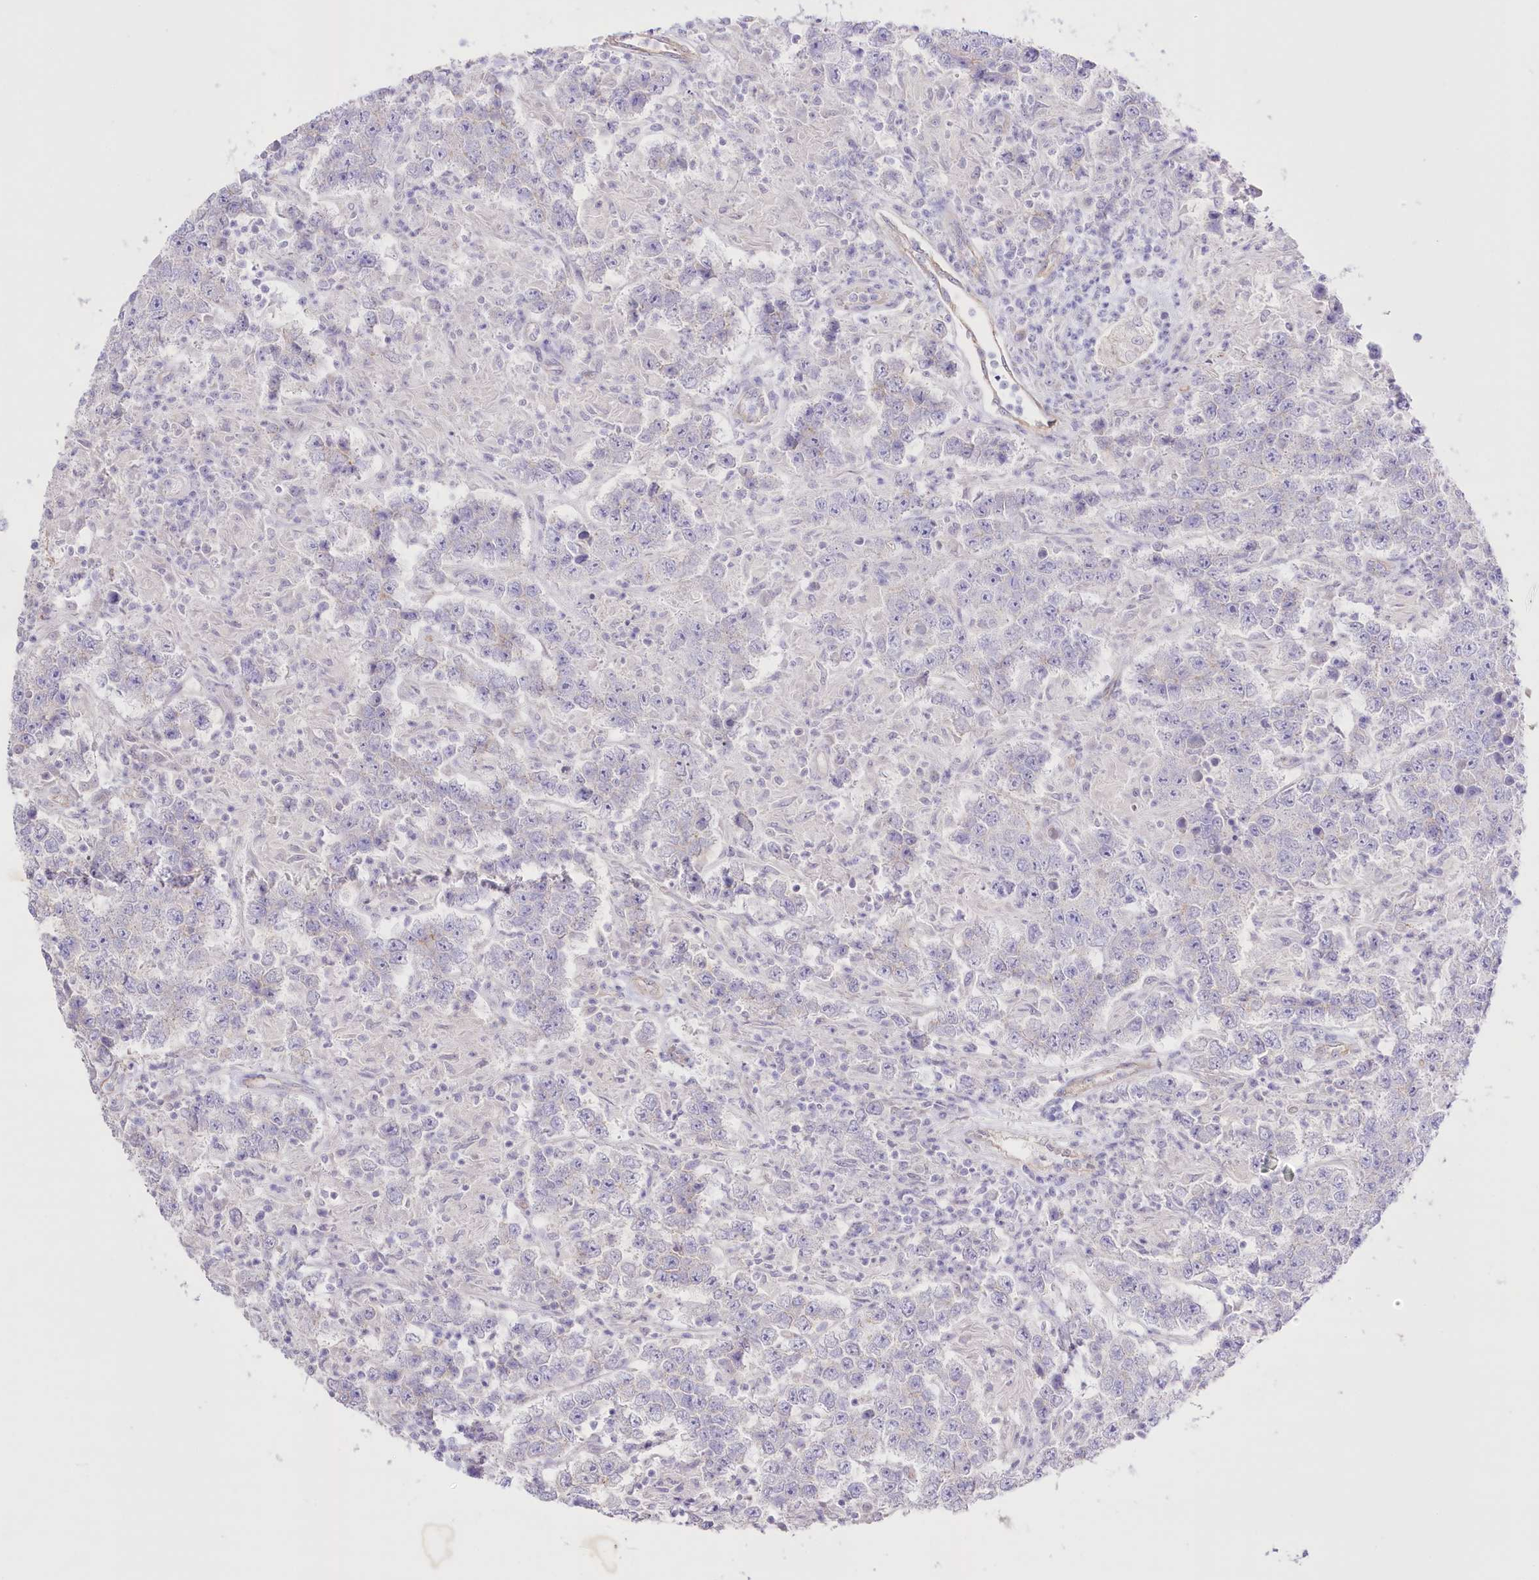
{"staining": {"intensity": "negative", "quantity": "none", "location": "none"}, "tissue": "testis cancer", "cell_type": "Tumor cells", "image_type": "cancer", "snomed": [{"axis": "morphology", "description": "Normal tissue, NOS"}, {"axis": "morphology", "description": "Urothelial carcinoma, High grade"}, {"axis": "morphology", "description": "Seminoma, NOS"}, {"axis": "morphology", "description": "Carcinoma, Embryonal, NOS"}, {"axis": "topography", "description": "Urinary bladder"}, {"axis": "topography", "description": "Testis"}], "caption": "This is a micrograph of immunohistochemistry (IHC) staining of testis cancer (high-grade urothelial carcinoma), which shows no staining in tumor cells.", "gene": "SLC39A10", "patient": {"sex": "male", "age": 41}}